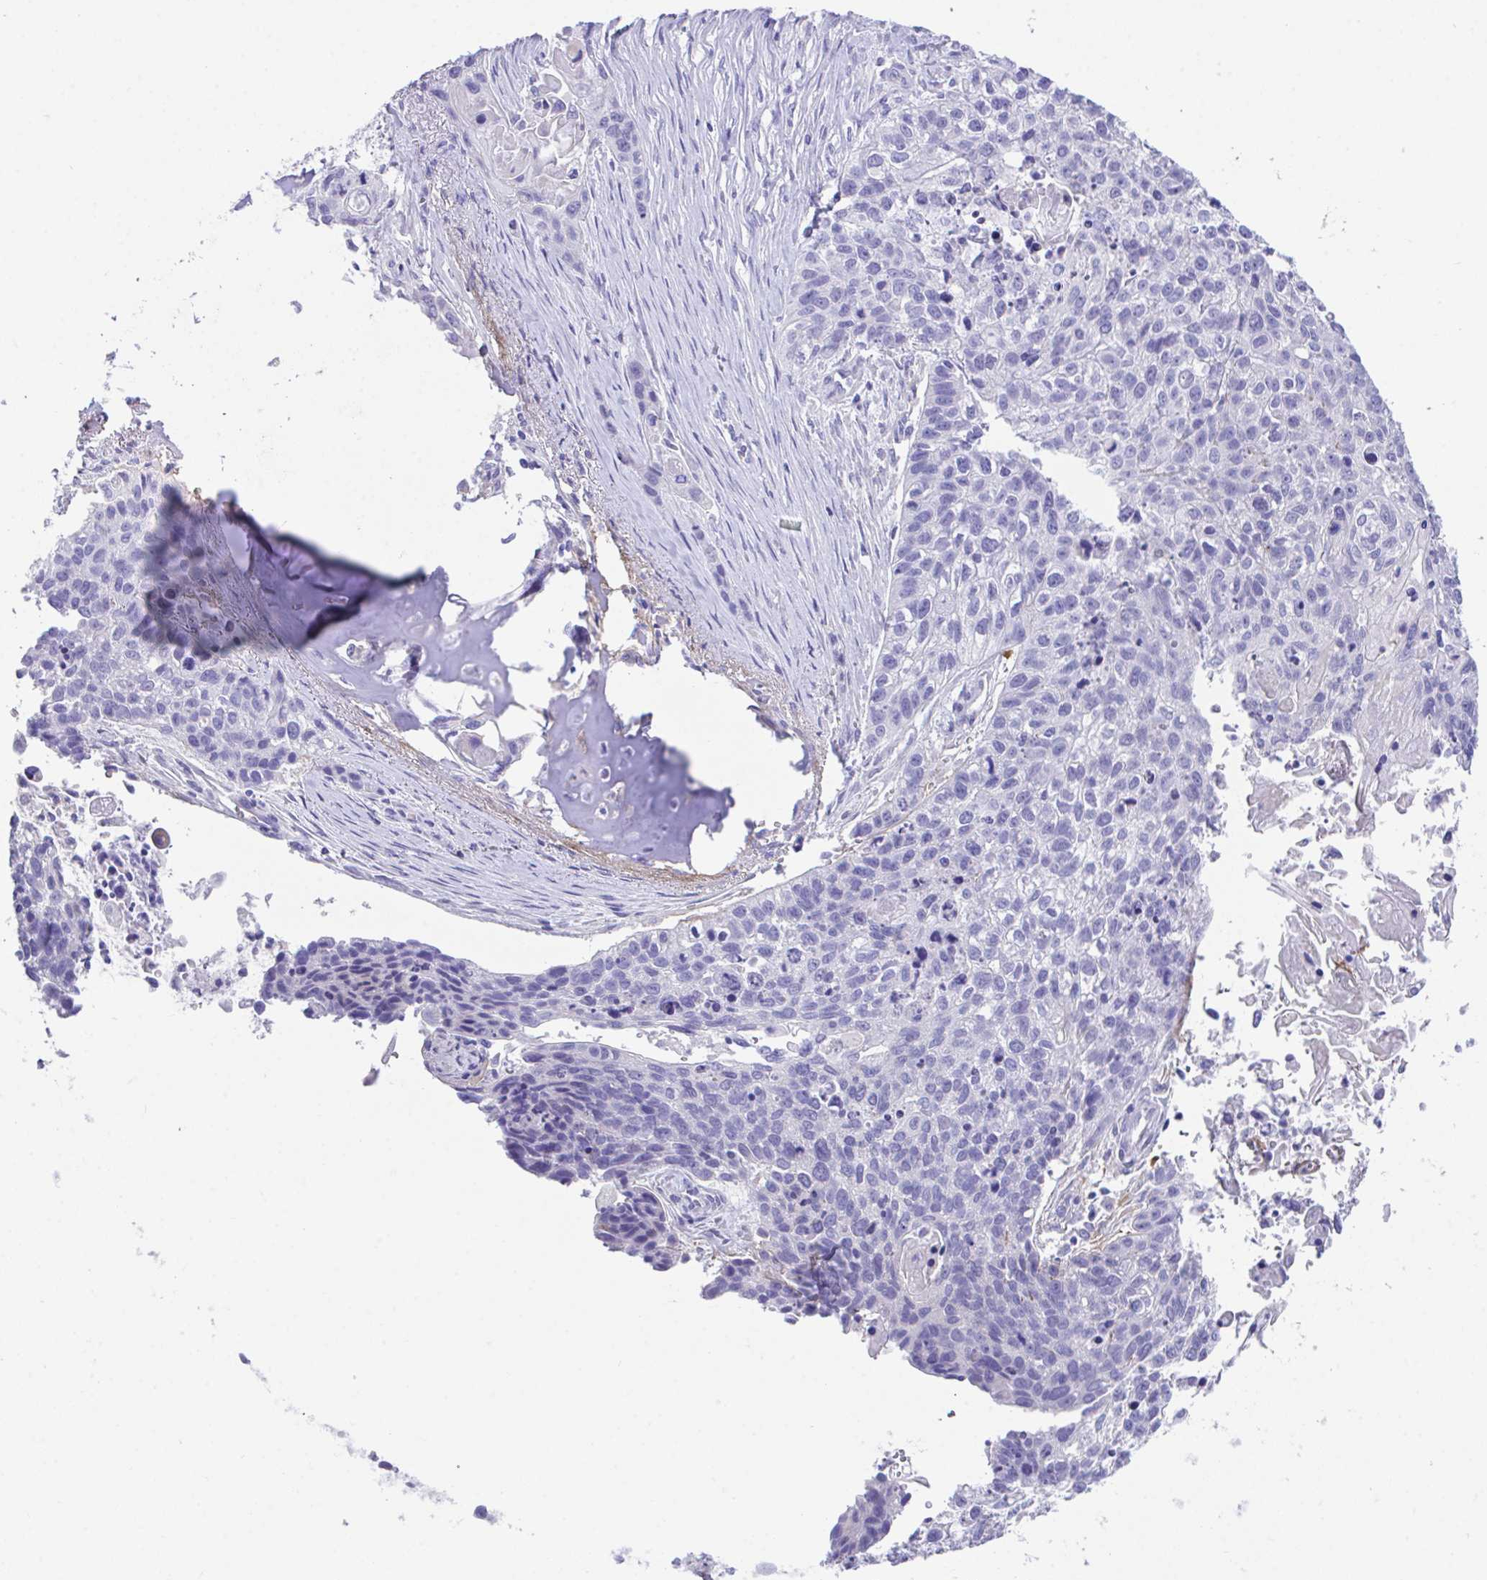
{"staining": {"intensity": "negative", "quantity": "none", "location": "none"}, "tissue": "lung cancer", "cell_type": "Tumor cells", "image_type": "cancer", "snomed": [{"axis": "morphology", "description": "Squamous cell carcinoma, NOS"}, {"axis": "topography", "description": "Lung"}], "caption": "Immunohistochemistry of lung squamous cell carcinoma shows no expression in tumor cells. (Brightfield microscopy of DAB (3,3'-diaminobenzidine) immunohistochemistry at high magnification).", "gene": "SLC16A6", "patient": {"sex": "male", "age": 74}}